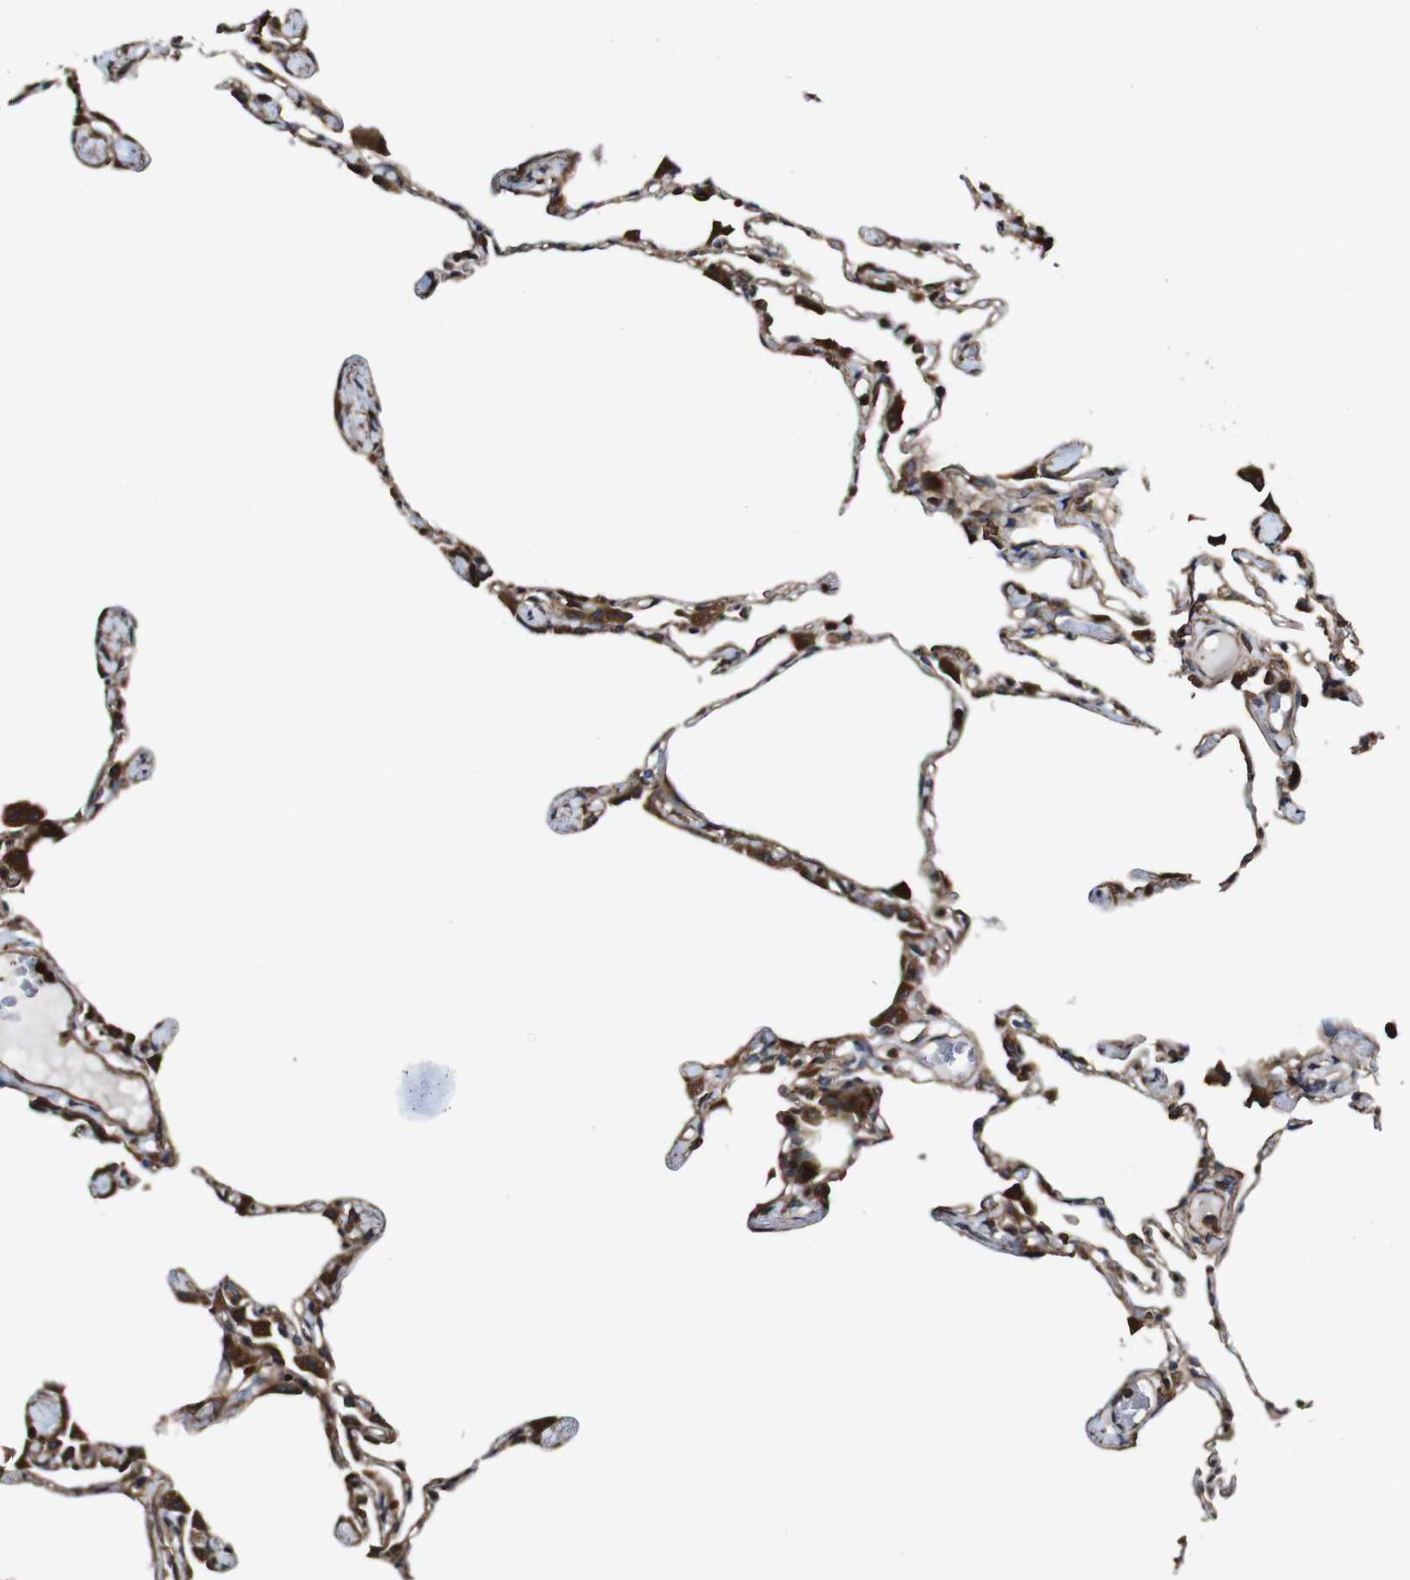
{"staining": {"intensity": "moderate", "quantity": "25%-75%", "location": "cytoplasmic/membranous"}, "tissue": "lung", "cell_type": "Alveolar cells", "image_type": "normal", "snomed": [{"axis": "morphology", "description": "Normal tissue, NOS"}, {"axis": "topography", "description": "Lung"}], "caption": "The micrograph reveals immunohistochemical staining of normal lung. There is moderate cytoplasmic/membranous expression is present in about 25%-75% of alveolar cells.", "gene": "TNIK", "patient": {"sex": "female", "age": 49}}